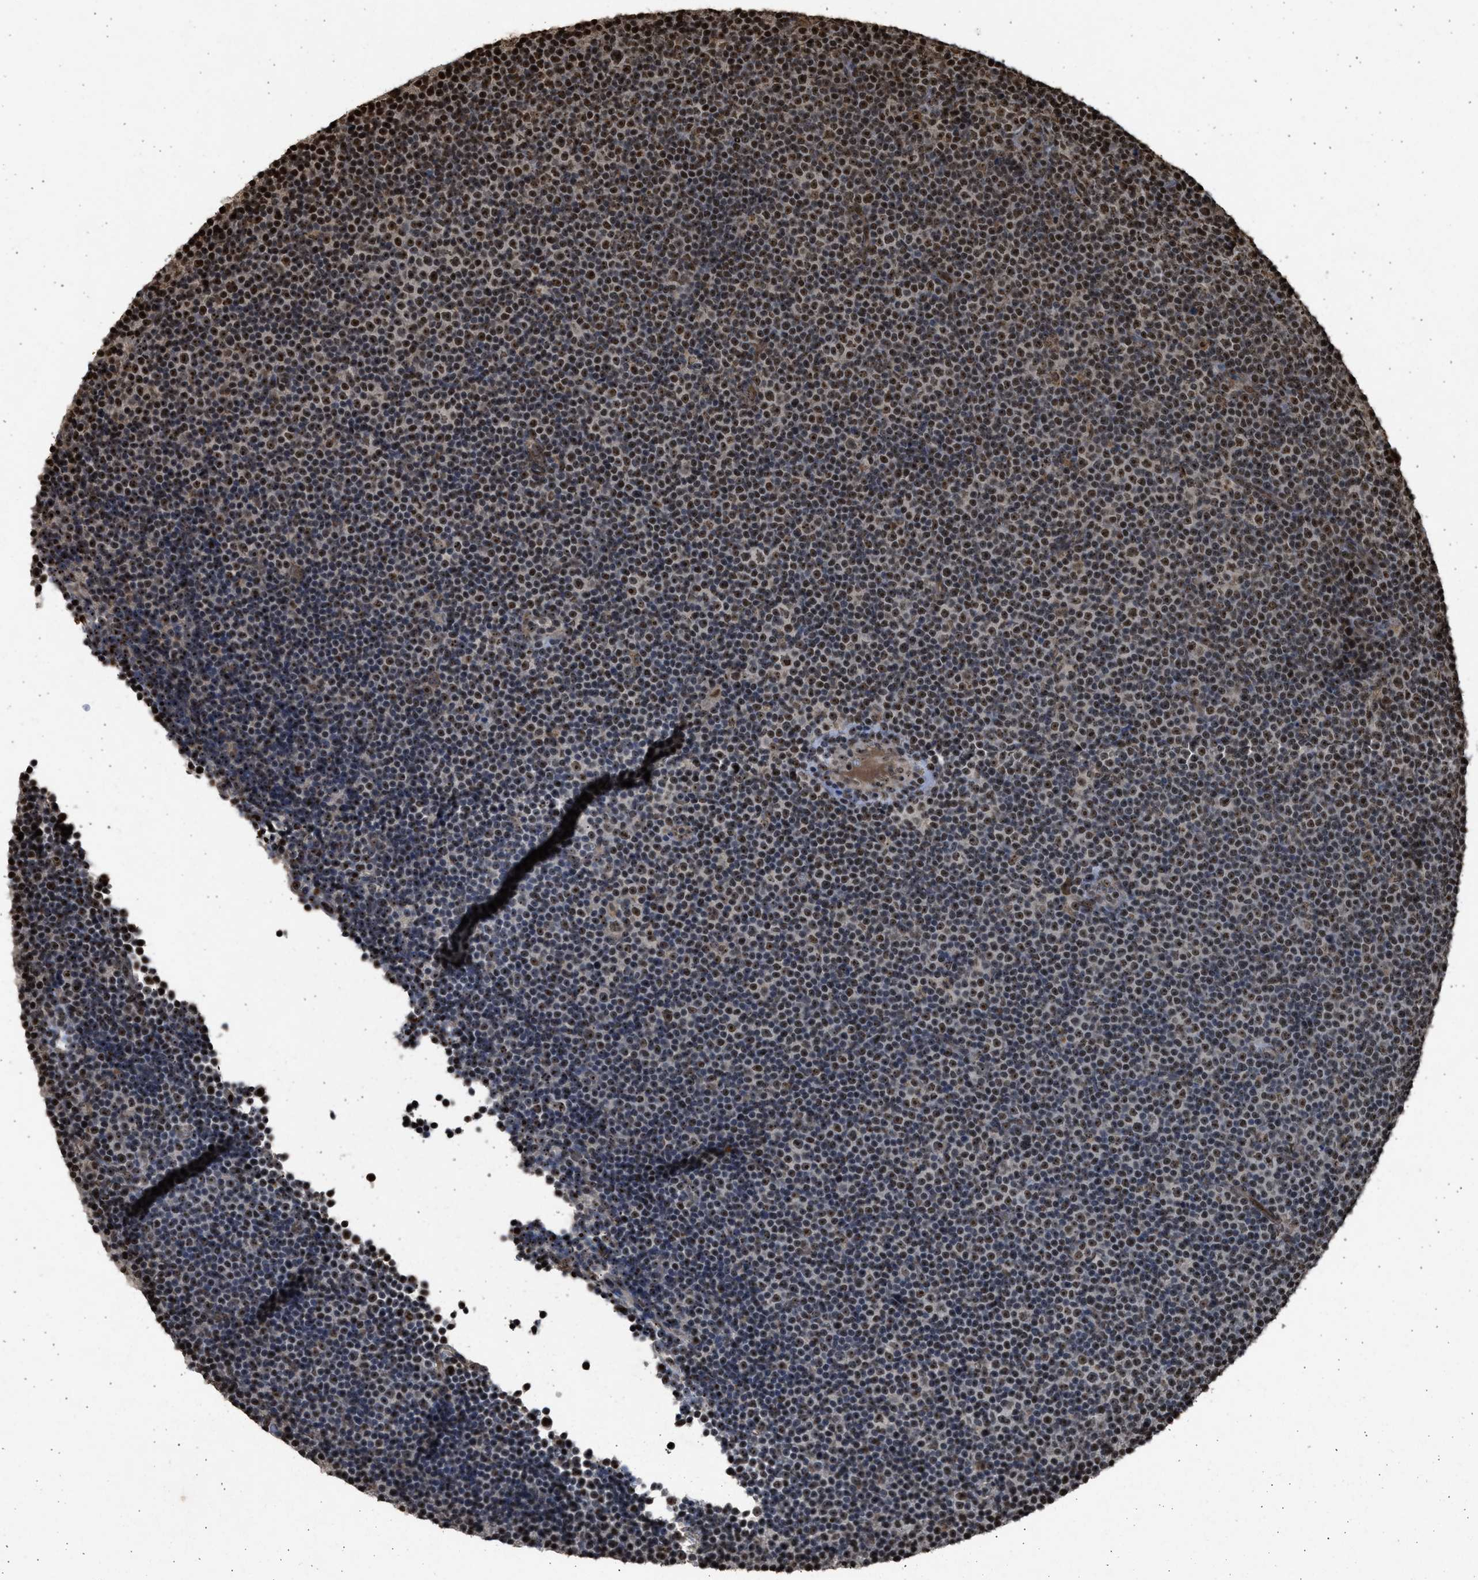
{"staining": {"intensity": "strong", "quantity": ">75%", "location": "nuclear"}, "tissue": "lymphoma", "cell_type": "Tumor cells", "image_type": "cancer", "snomed": [{"axis": "morphology", "description": "Malignant lymphoma, non-Hodgkin's type, Low grade"}, {"axis": "topography", "description": "Lymph node"}], "caption": "DAB (3,3'-diaminobenzidine) immunohistochemical staining of human low-grade malignant lymphoma, non-Hodgkin's type demonstrates strong nuclear protein expression in about >75% of tumor cells. Using DAB (3,3'-diaminobenzidine) (brown) and hematoxylin (blue) stains, captured at high magnification using brightfield microscopy.", "gene": "TFDP2", "patient": {"sex": "female", "age": 67}}